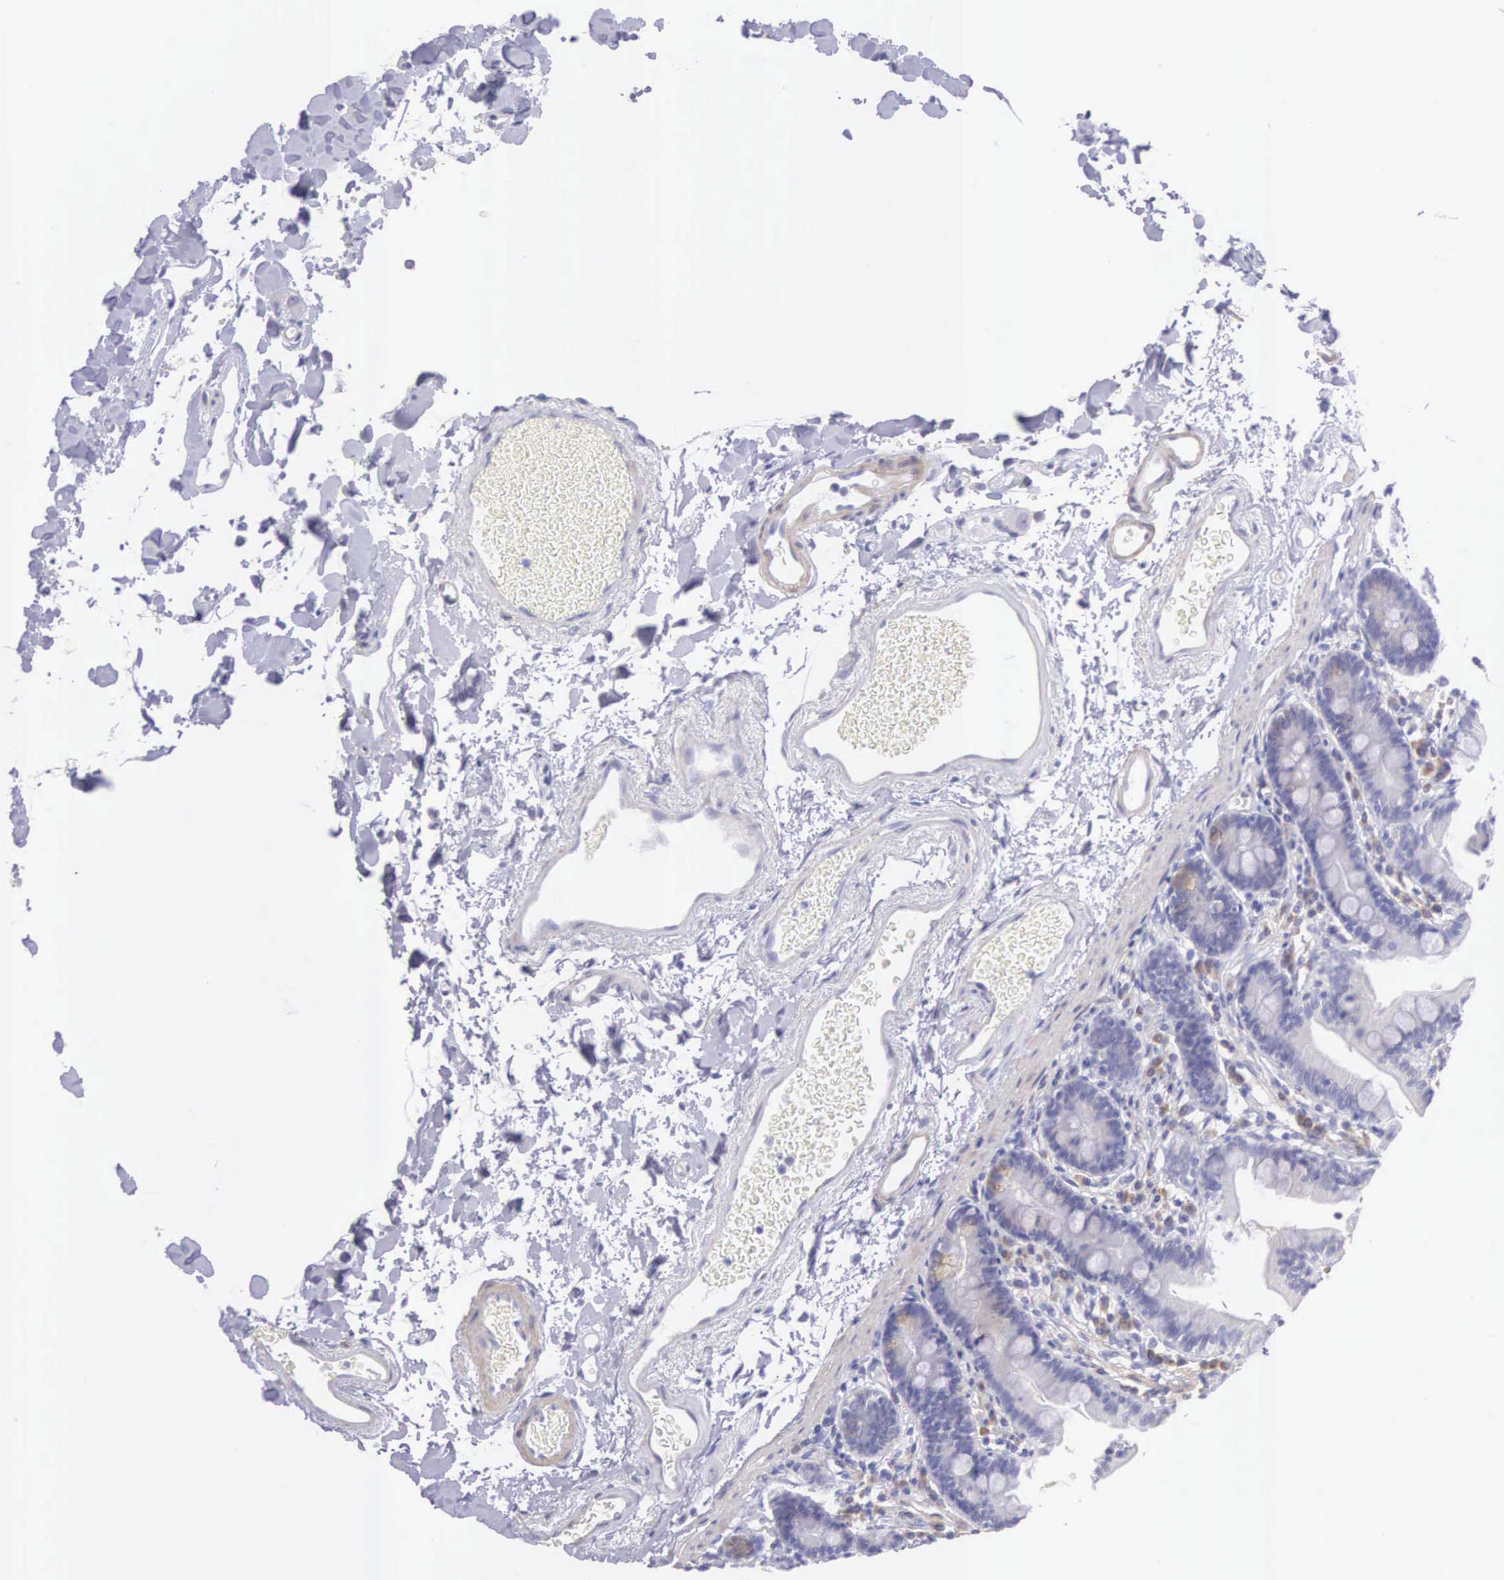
{"staining": {"intensity": "moderate", "quantity": "<25%", "location": "cytoplasmic/membranous"}, "tissue": "duodenum", "cell_type": "Glandular cells", "image_type": "normal", "snomed": [{"axis": "morphology", "description": "Normal tissue, NOS"}, {"axis": "topography", "description": "Duodenum"}], "caption": "Immunohistochemistry (IHC) image of benign duodenum stained for a protein (brown), which shows low levels of moderate cytoplasmic/membranous staining in approximately <25% of glandular cells.", "gene": "ARFGAP3", "patient": {"sex": "male", "age": 70}}